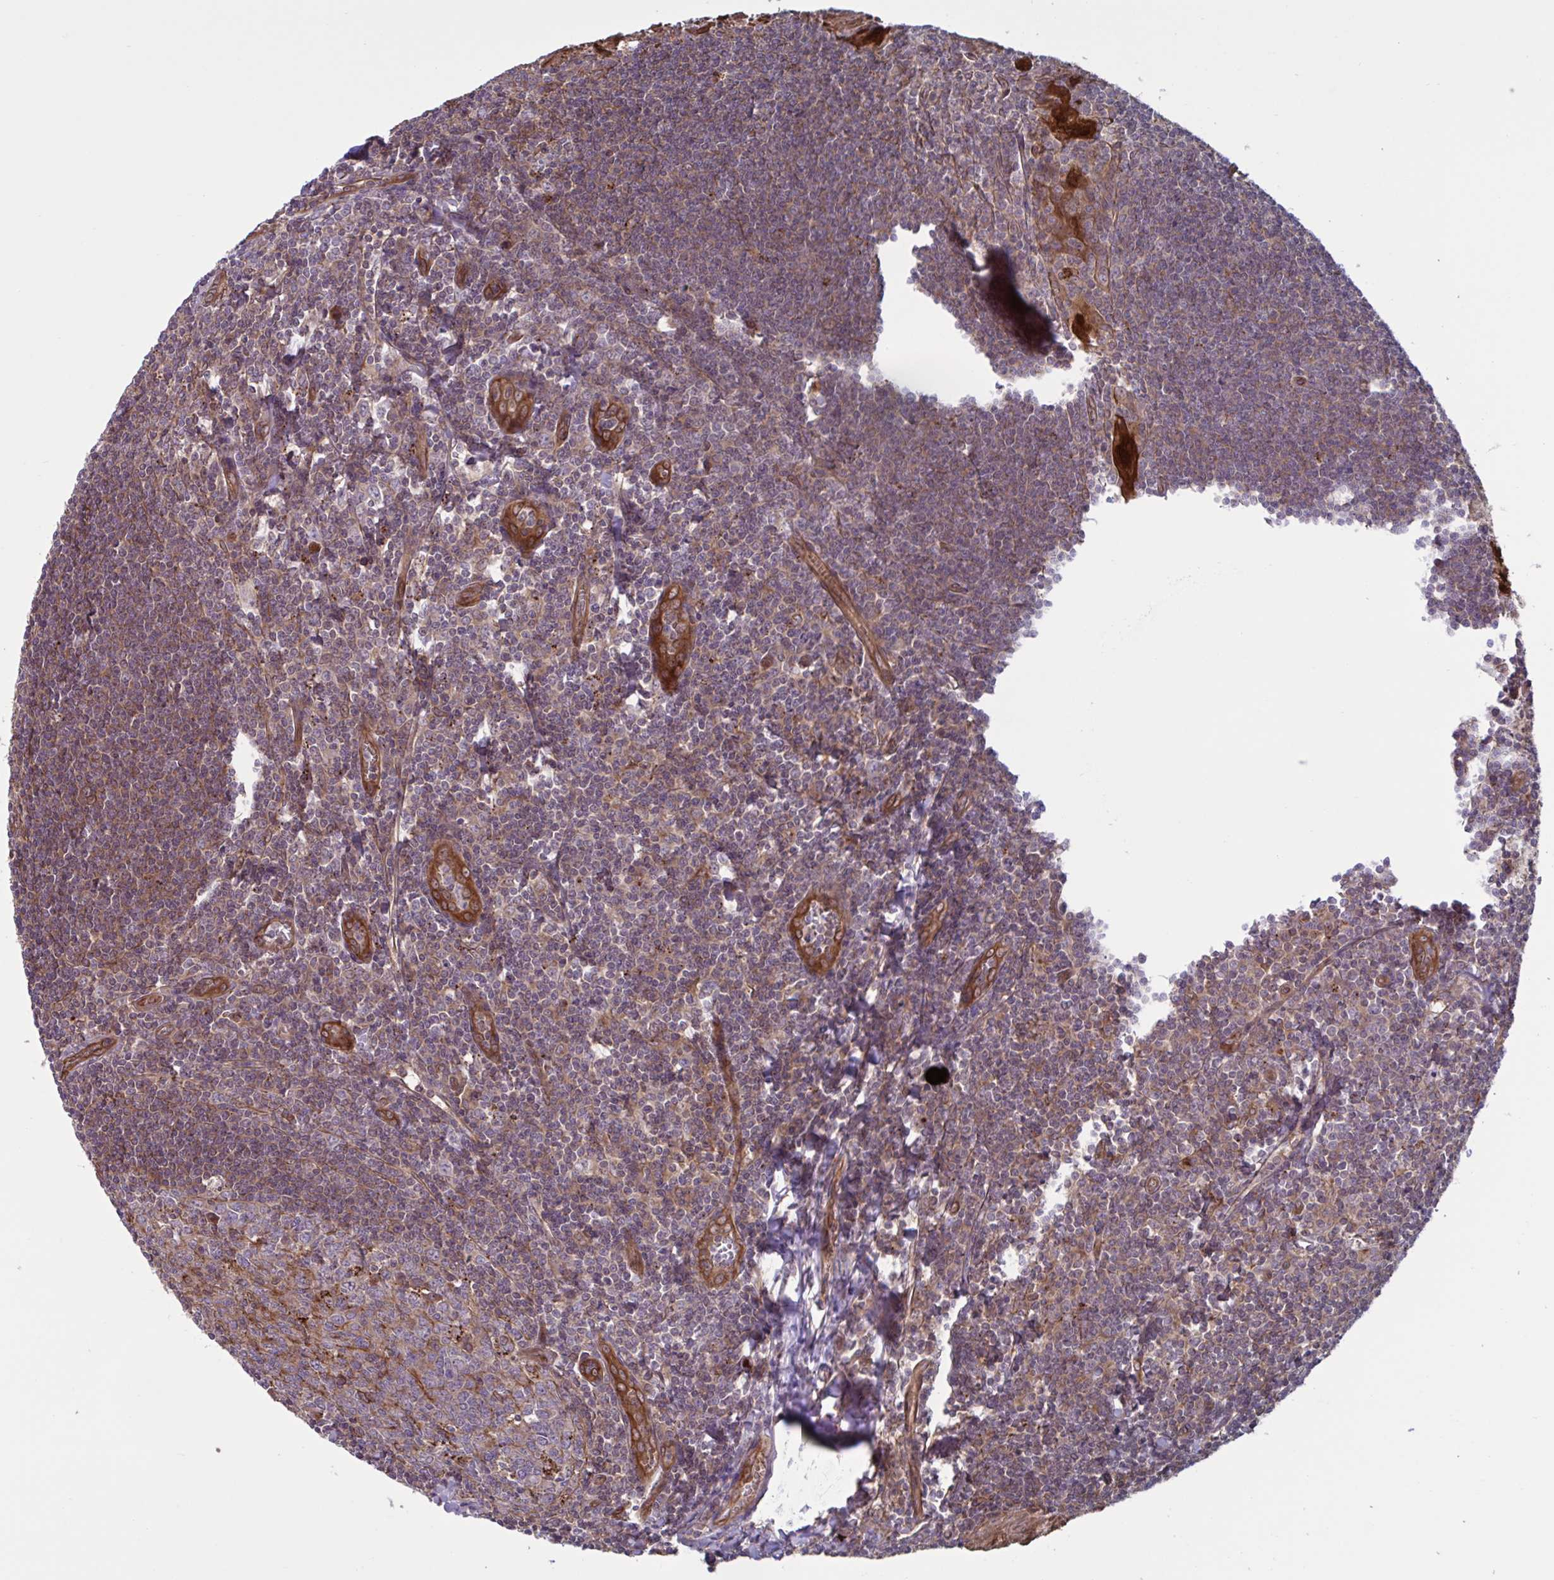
{"staining": {"intensity": "weak", "quantity": "<25%", "location": "cytoplasmic/membranous"}, "tissue": "tonsil", "cell_type": "Germinal center cells", "image_type": "normal", "snomed": [{"axis": "morphology", "description": "Normal tissue, NOS"}, {"axis": "topography", "description": "Tonsil"}], "caption": "IHC photomicrograph of unremarkable tonsil: tonsil stained with DAB shows no significant protein expression in germinal center cells. (DAB (3,3'-diaminobenzidine) immunohistochemistry (IHC), high magnification).", "gene": "GLTP", "patient": {"sex": "male", "age": 27}}